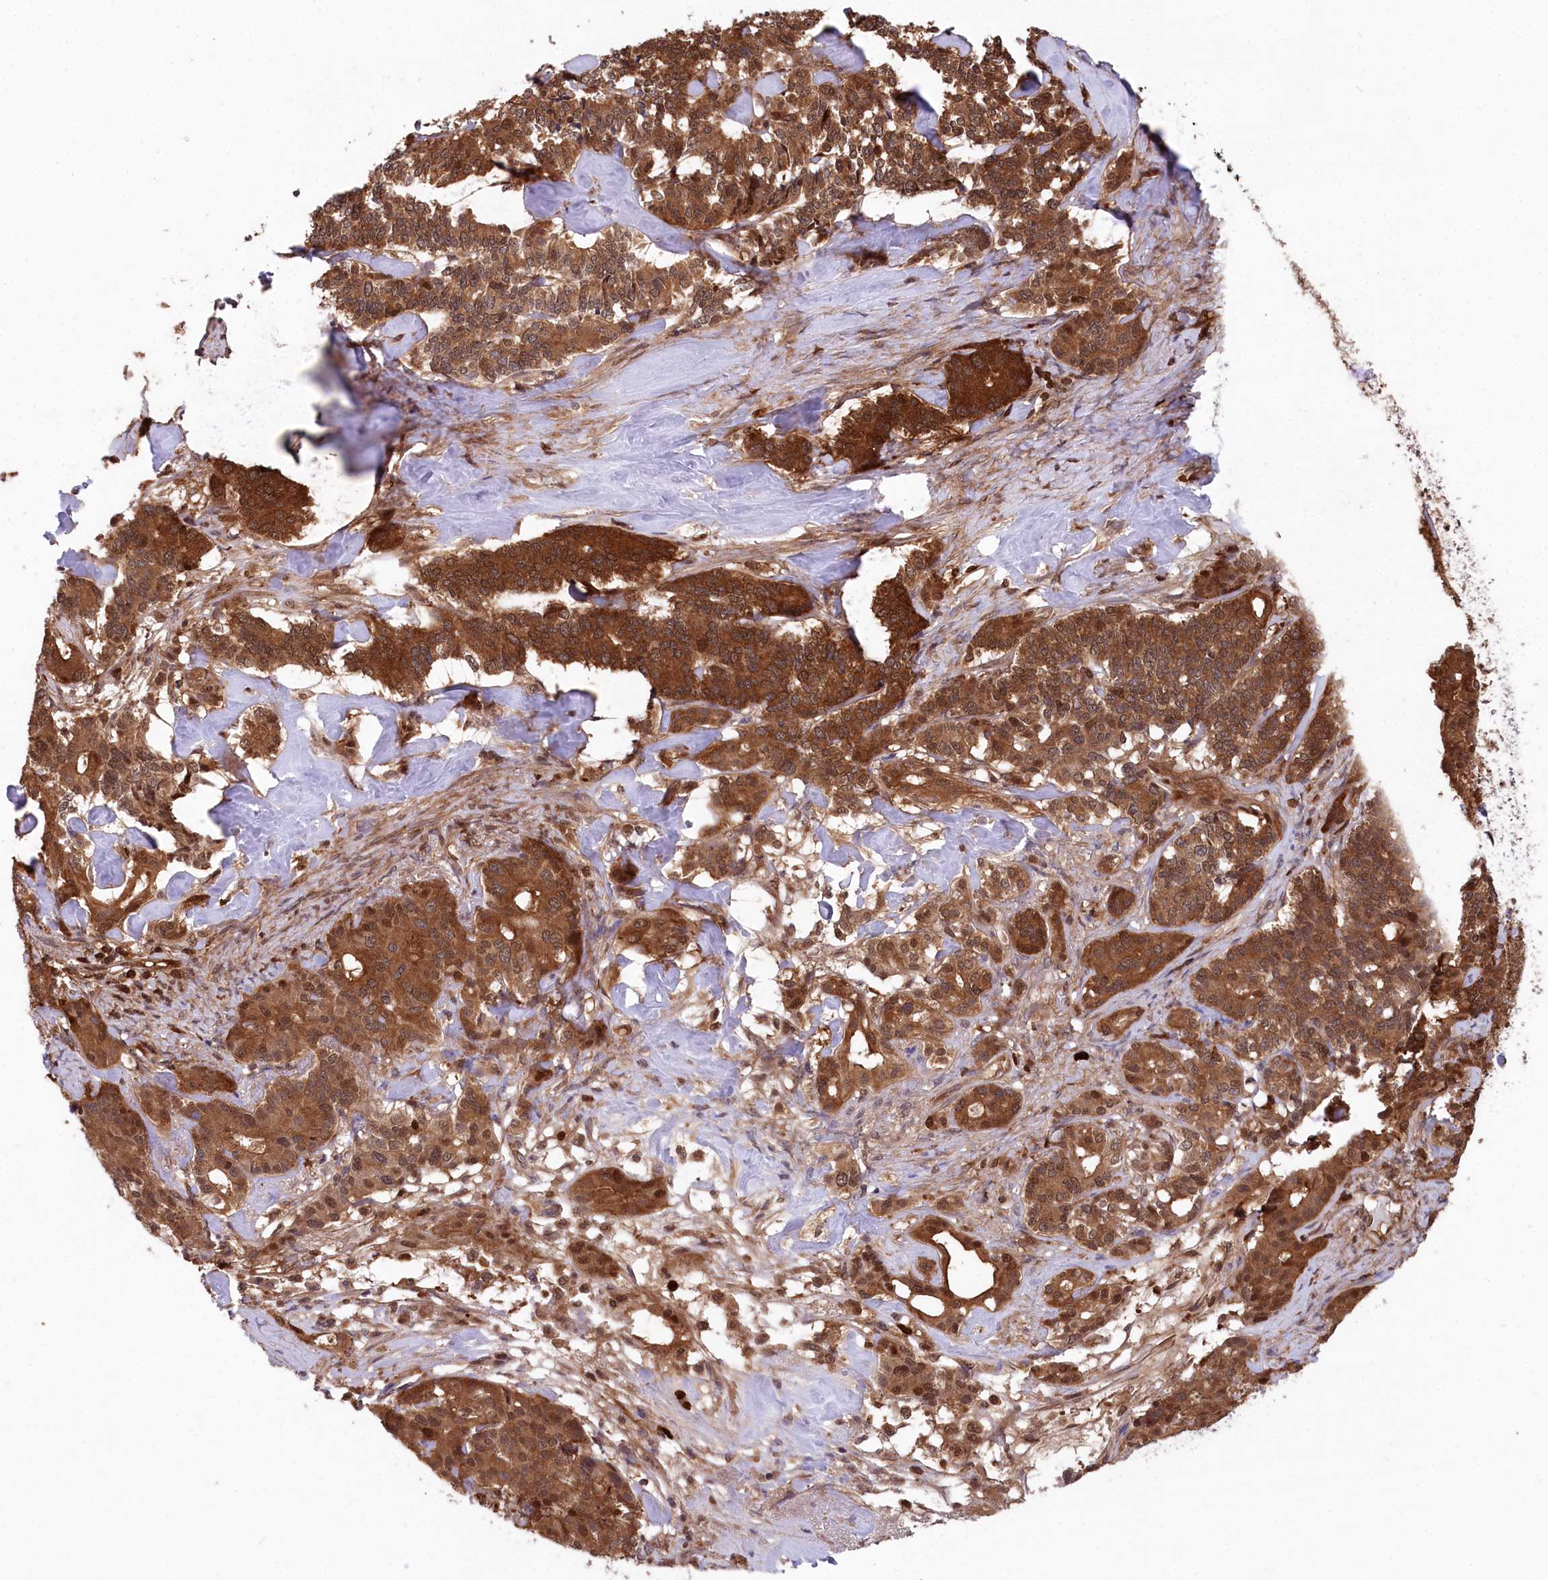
{"staining": {"intensity": "strong", "quantity": ">75%", "location": "cytoplasmic/membranous"}, "tissue": "pancreatic cancer", "cell_type": "Tumor cells", "image_type": "cancer", "snomed": [{"axis": "morphology", "description": "Adenocarcinoma, NOS"}, {"axis": "topography", "description": "Pancreas"}], "caption": "Immunohistochemistry (IHC) image of neoplastic tissue: pancreatic adenocarcinoma stained using IHC shows high levels of strong protein expression localized specifically in the cytoplasmic/membranous of tumor cells, appearing as a cytoplasmic/membranous brown color.", "gene": "LSG1", "patient": {"sex": "female", "age": 74}}